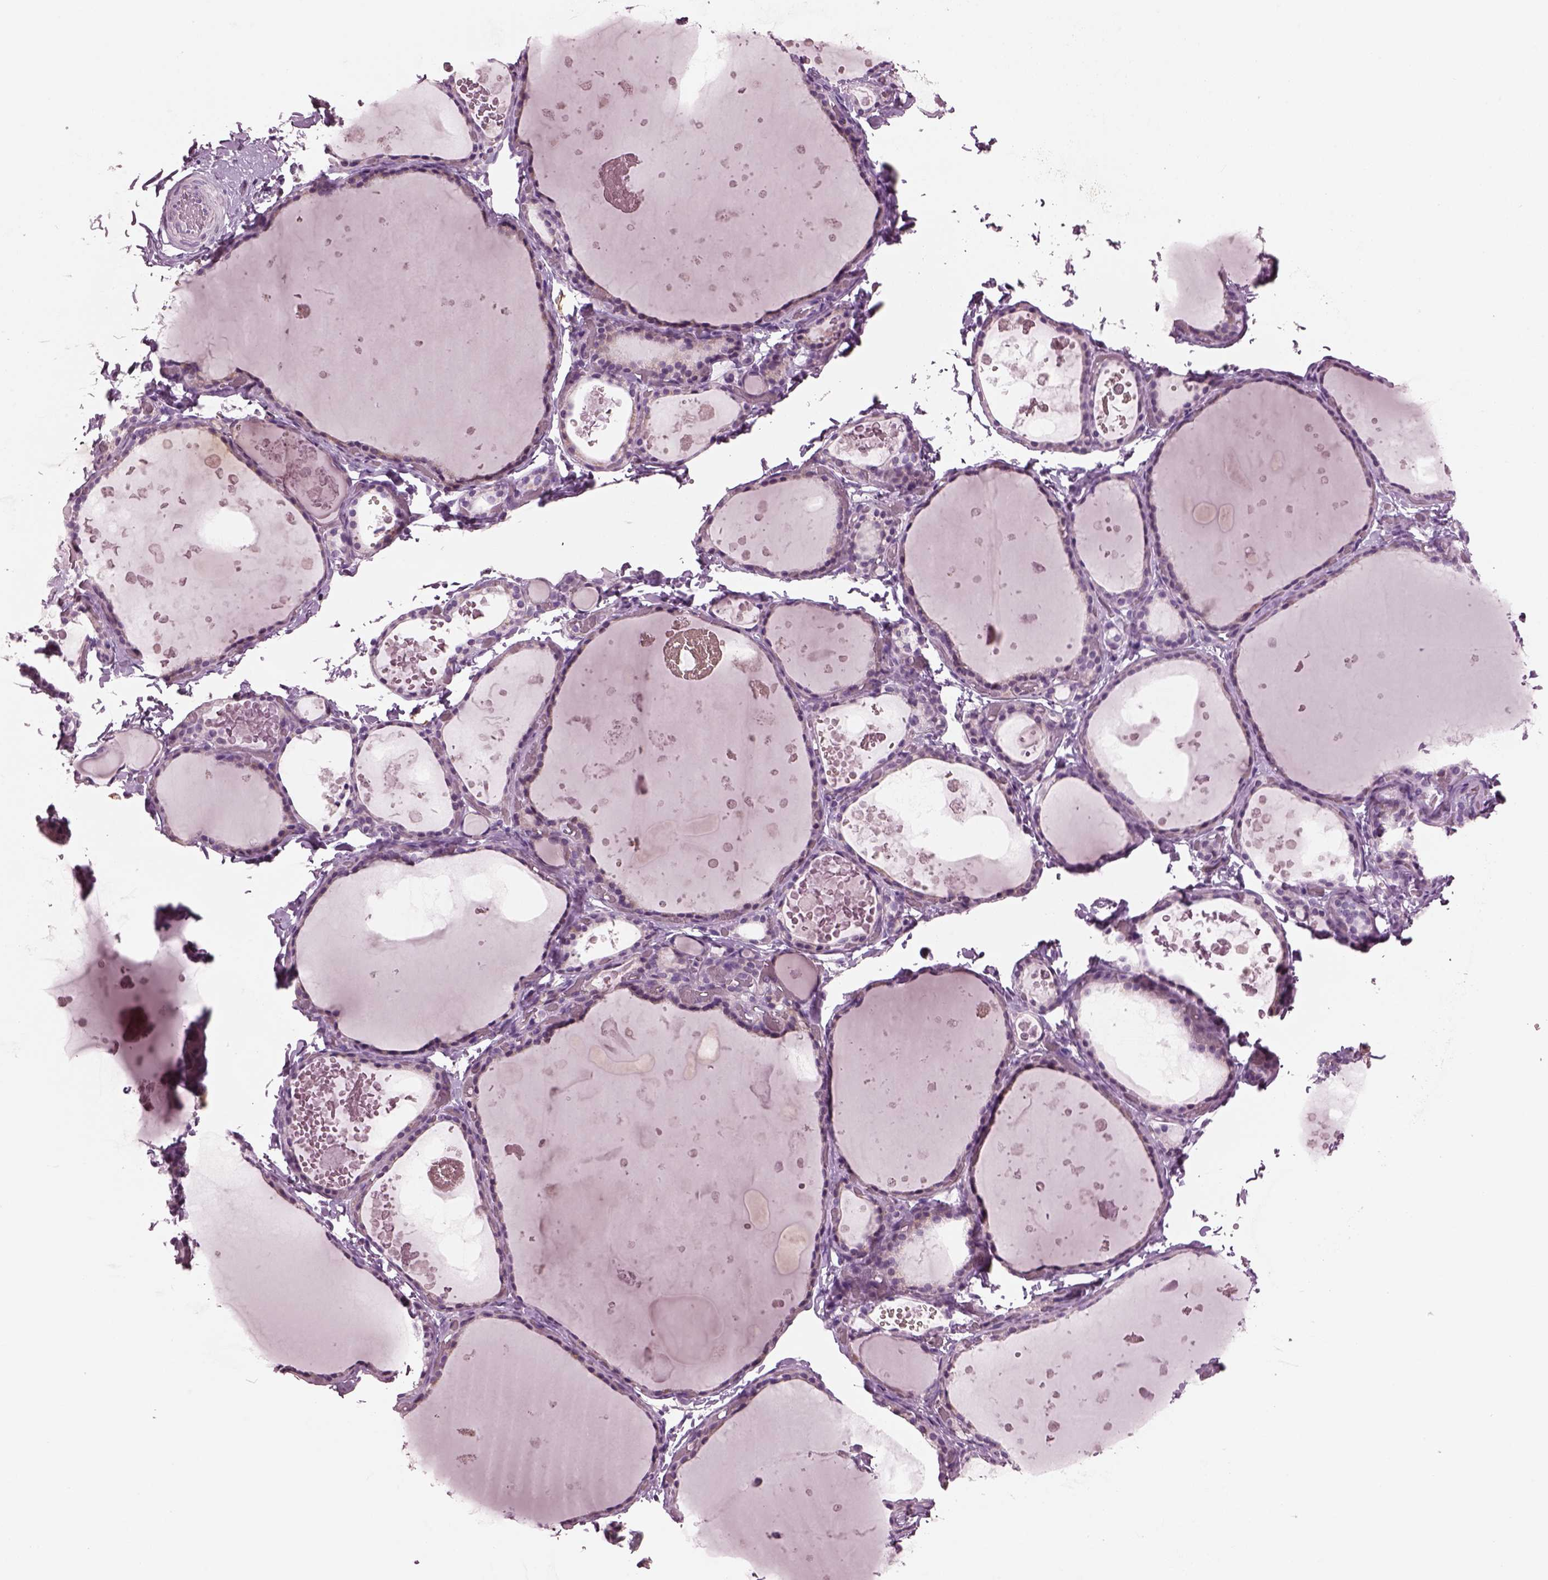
{"staining": {"intensity": "negative", "quantity": "none", "location": "none"}, "tissue": "thyroid gland", "cell_type": "Glandular cells", "image_type": "normal", "snomed": [{"axis": "morphology", "description": "Normal tissue, NOS"}, {"axis": "topography", "description": "Thyroid gland"}], "caption": "A photomicrograph of human thyroid gland is negative for staining in glandular cells.", "gene": "CYLC1", "patient": {"sex": "female", "age": 56}}